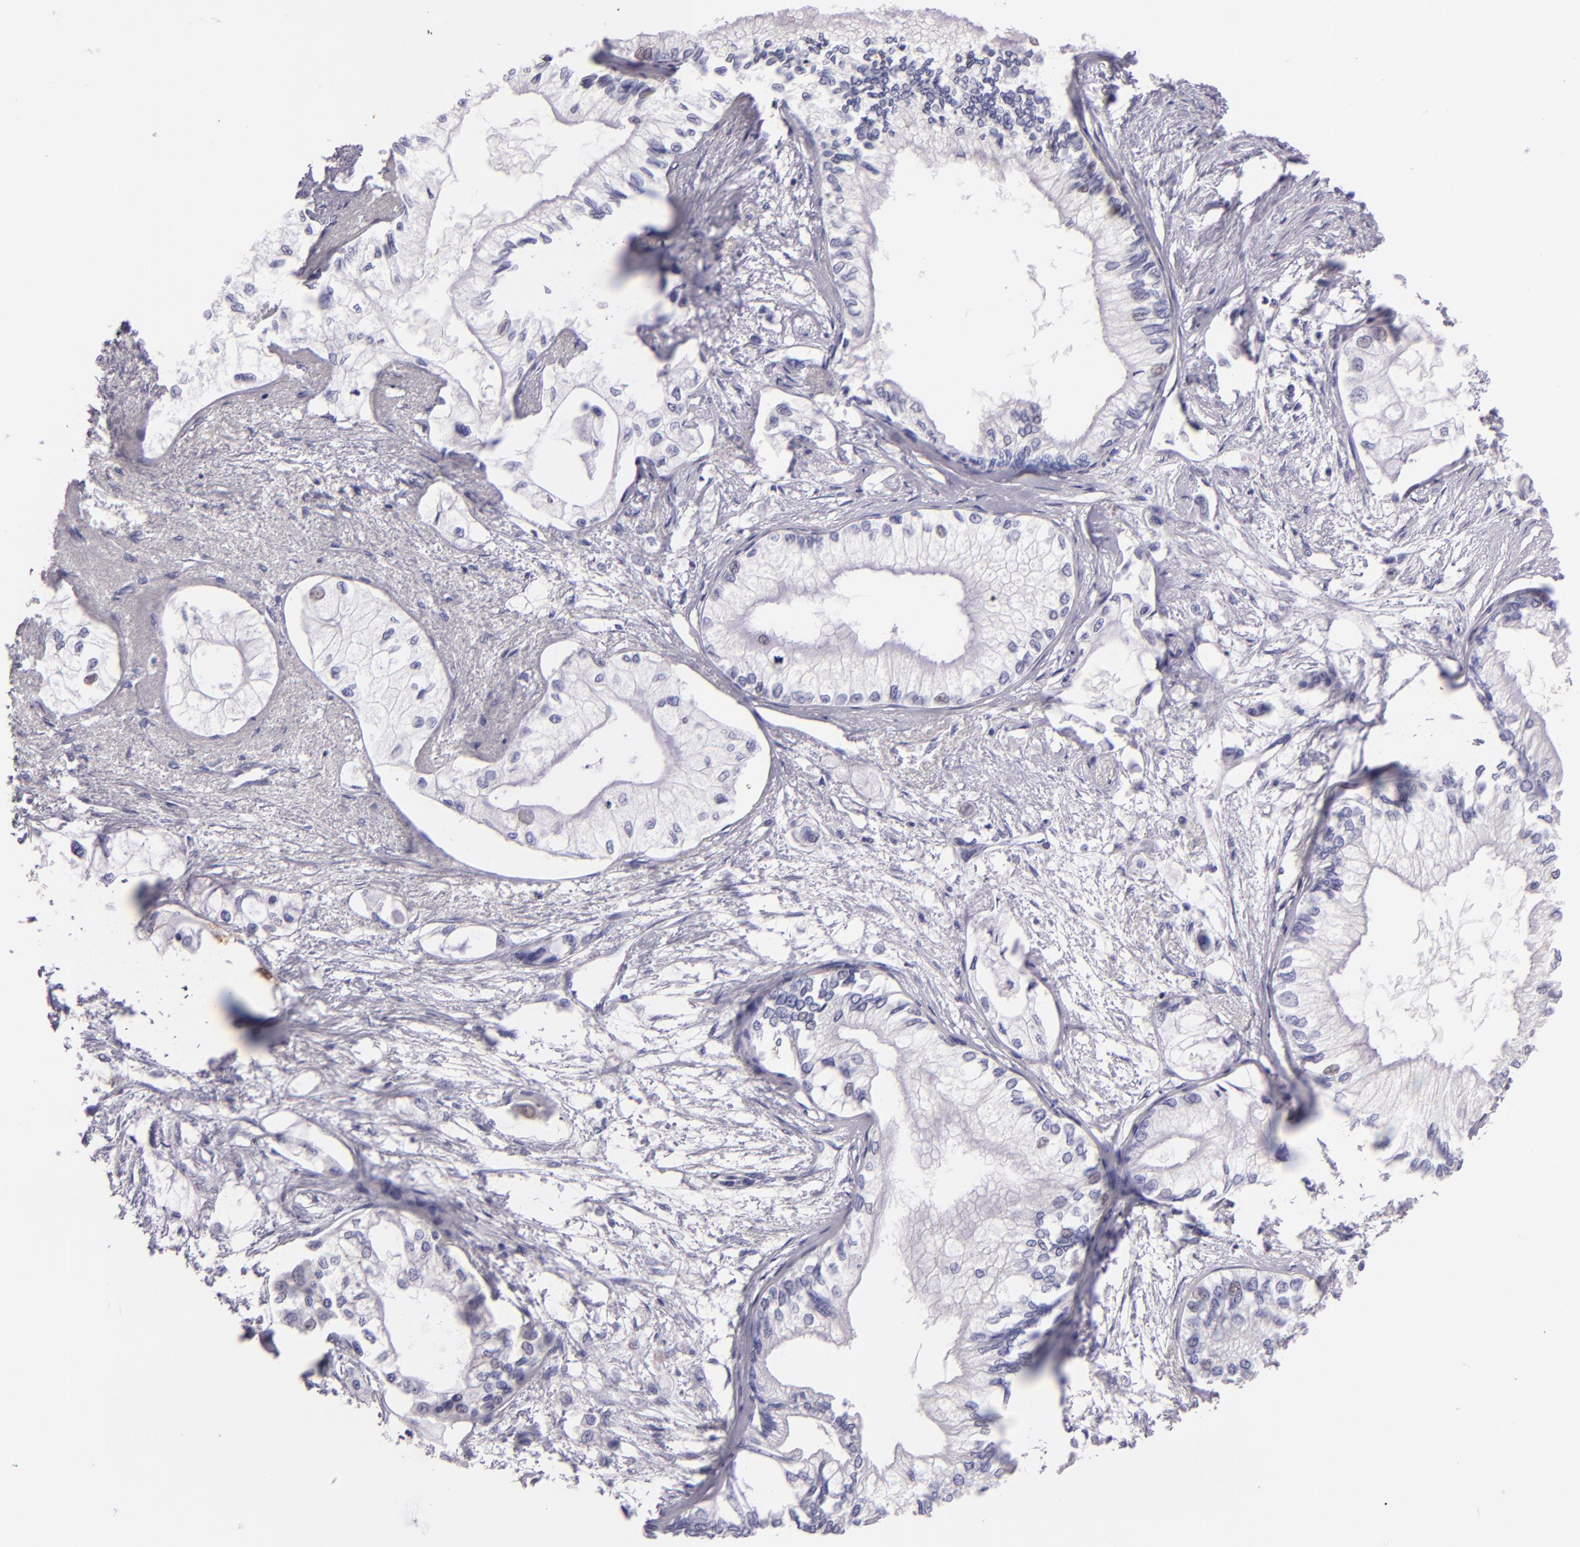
{"staining": {"intensity": "negative", "quantity": "none", "location": "none"}, "tissue": "pancreatic cancer", "cell_type": "Tumor cells", "image_type": "cancer", "snomed": [{"axis": "morphology", "description": "Adenocarcinoma, NOS"}, {"axis": "topography", "description": "Pancreas"}], "caption": "The photomicrograph exhibits no significant positivity in tumor cells of adenocarcinoma (pancreatic).", "gene": "MUC5AC", "patient": {"sex": "male", "age": 79}}